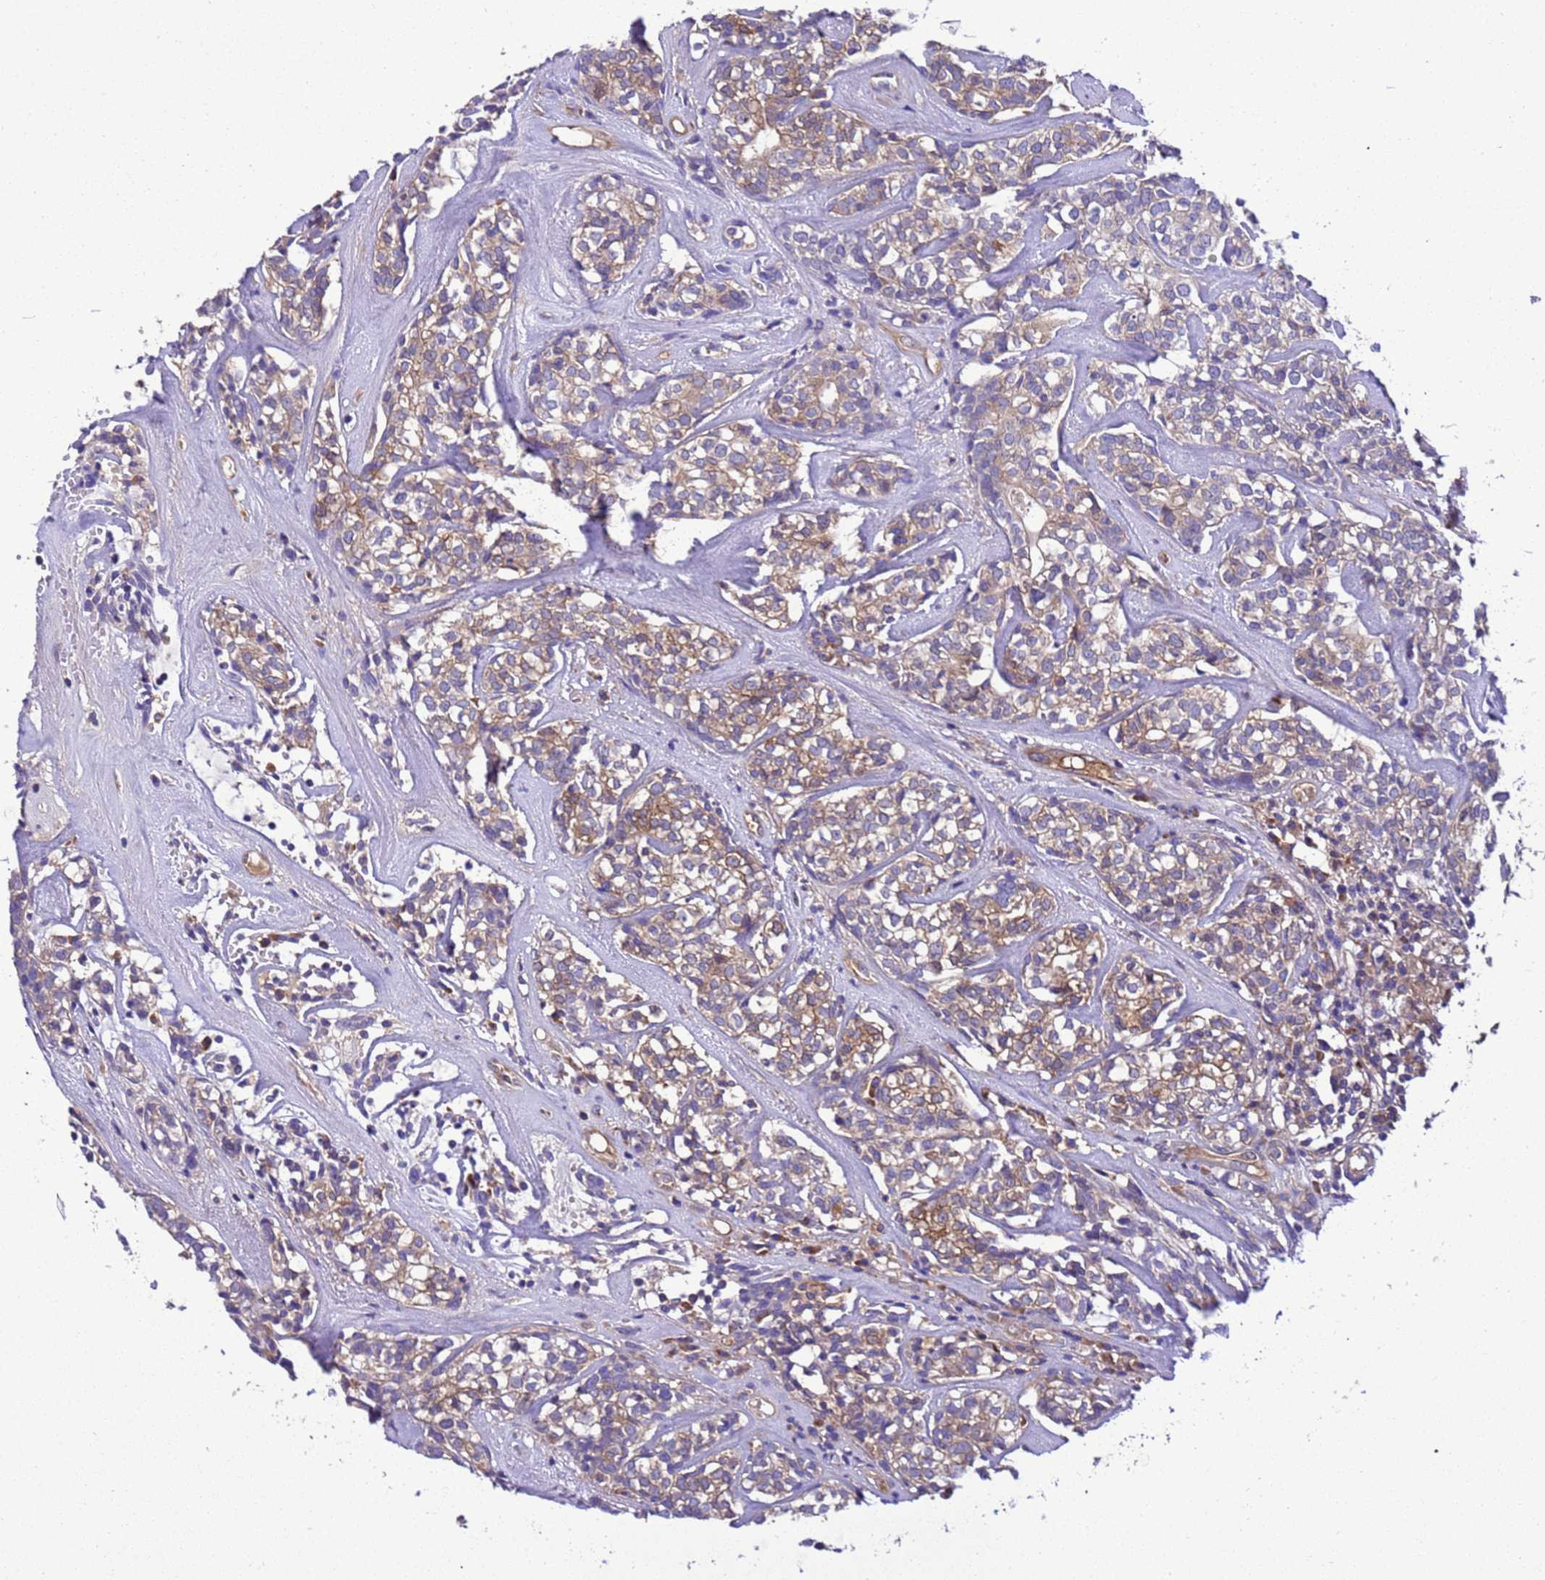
{"staining": {"intensity": "moderate", "quantity": "<25%", "location": "cytoplasmic/membranous"}, "tissue": "head and neck cancer", "cell_type": "Tumor cells", "image_type": "cancer", "snomed": [{"axis": "morphology", "description": "Adenocarcinoma, NOS"}, {"axis": "topography", "description": "Salivary gland"}, {"axis": "topography", "description": "Head-Neck"}], "caption": "Immunohistochemistry (IHC) micrograph of neoplastic tissue: head and neck adenocarcinoma stained using immunohistochemistry (IHC) shows low levels of moderate protein expression localized specifically in the cytoplasmic/membranous of tumor cells, appearing as a cytoplasmic/membranous brown color.", "gene": "RABEP2", "patient": {"sex": "female", "age": 65}}